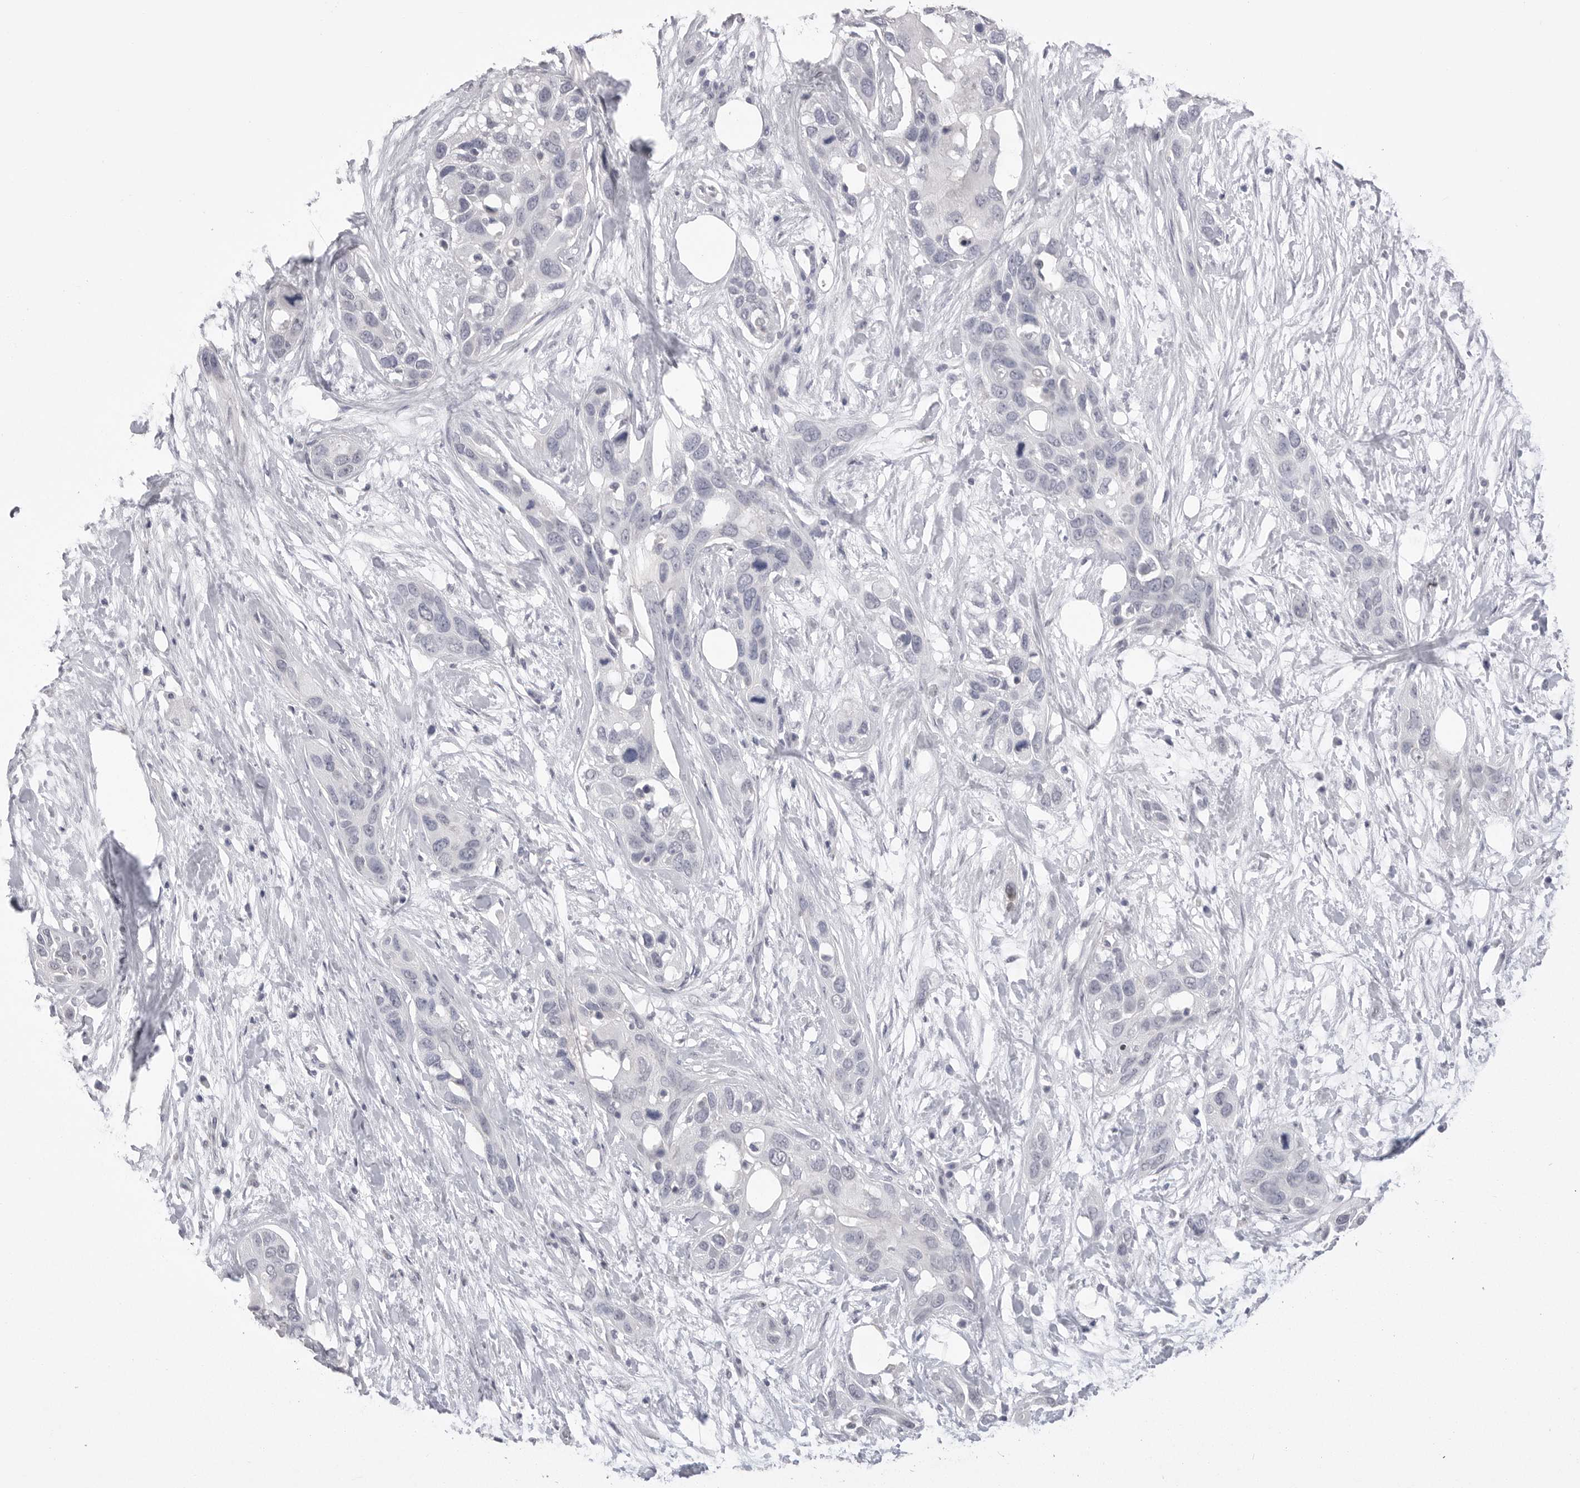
{"staining": {"intensity": "negative", "quantity": "none", "location": "none"}, "tissue": "pancreatic cancer", "cell_type": "Tumor cells", "image_type": "cancer", "snomed": [{"axis": "morphology", "description": "Adenocarcinoma, NOS"}, {"axis": "topography", "description": "Pancreas"}], "caption": "Tumor cells show no significant positivity in pancreatic cancer. (DAB (3,3'-diaminobenzidine) immunohistochemistry visualized using brightfield microscopy, high magnification).", "gene": "ICAM5", "patient": {"sex": "female", "age": 60}}